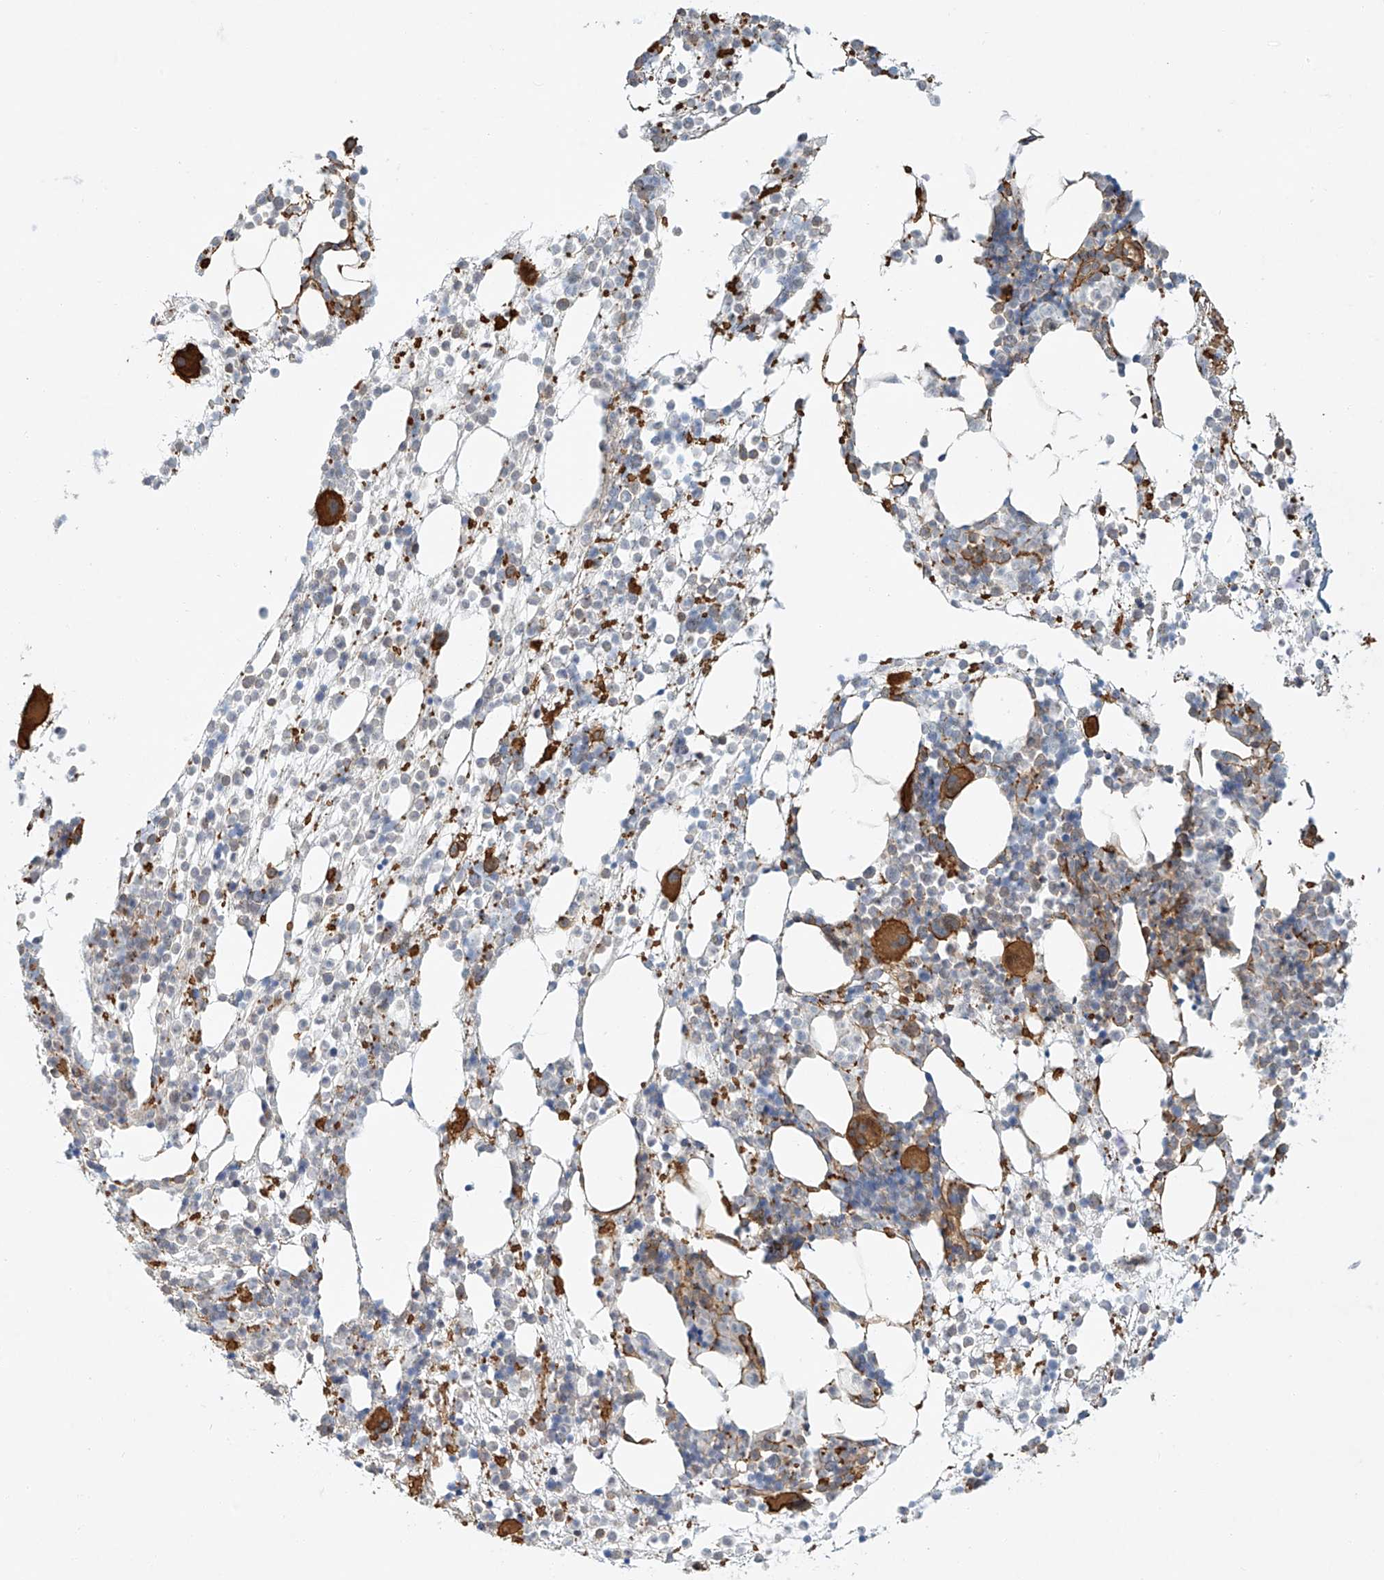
{"staining": {"intensity": "strong", "quantity": "<25%", "location": "cytoplasmic/membranous"}, "tissue": "bone marrow", "cell_type": "Hematopoietic cells", "image_type": "normal", "snomed": [{"axis": "morphology", "description": "Normal tissue, NOS"}, {"axis": "topography", "description": "Bone marrow"}], "caption": "Bone marrow stained for a protein reveals strong cytoplasmic/membranous positivity in hematopoietic cells. The staining was performed using DAB to visualize the protein expression in brown, while the nuclei were stained in blue with hematoxylin (Magnification: 20x).", "gene": "CSMD3", "patient": {"sex": "male", "age": 54}}